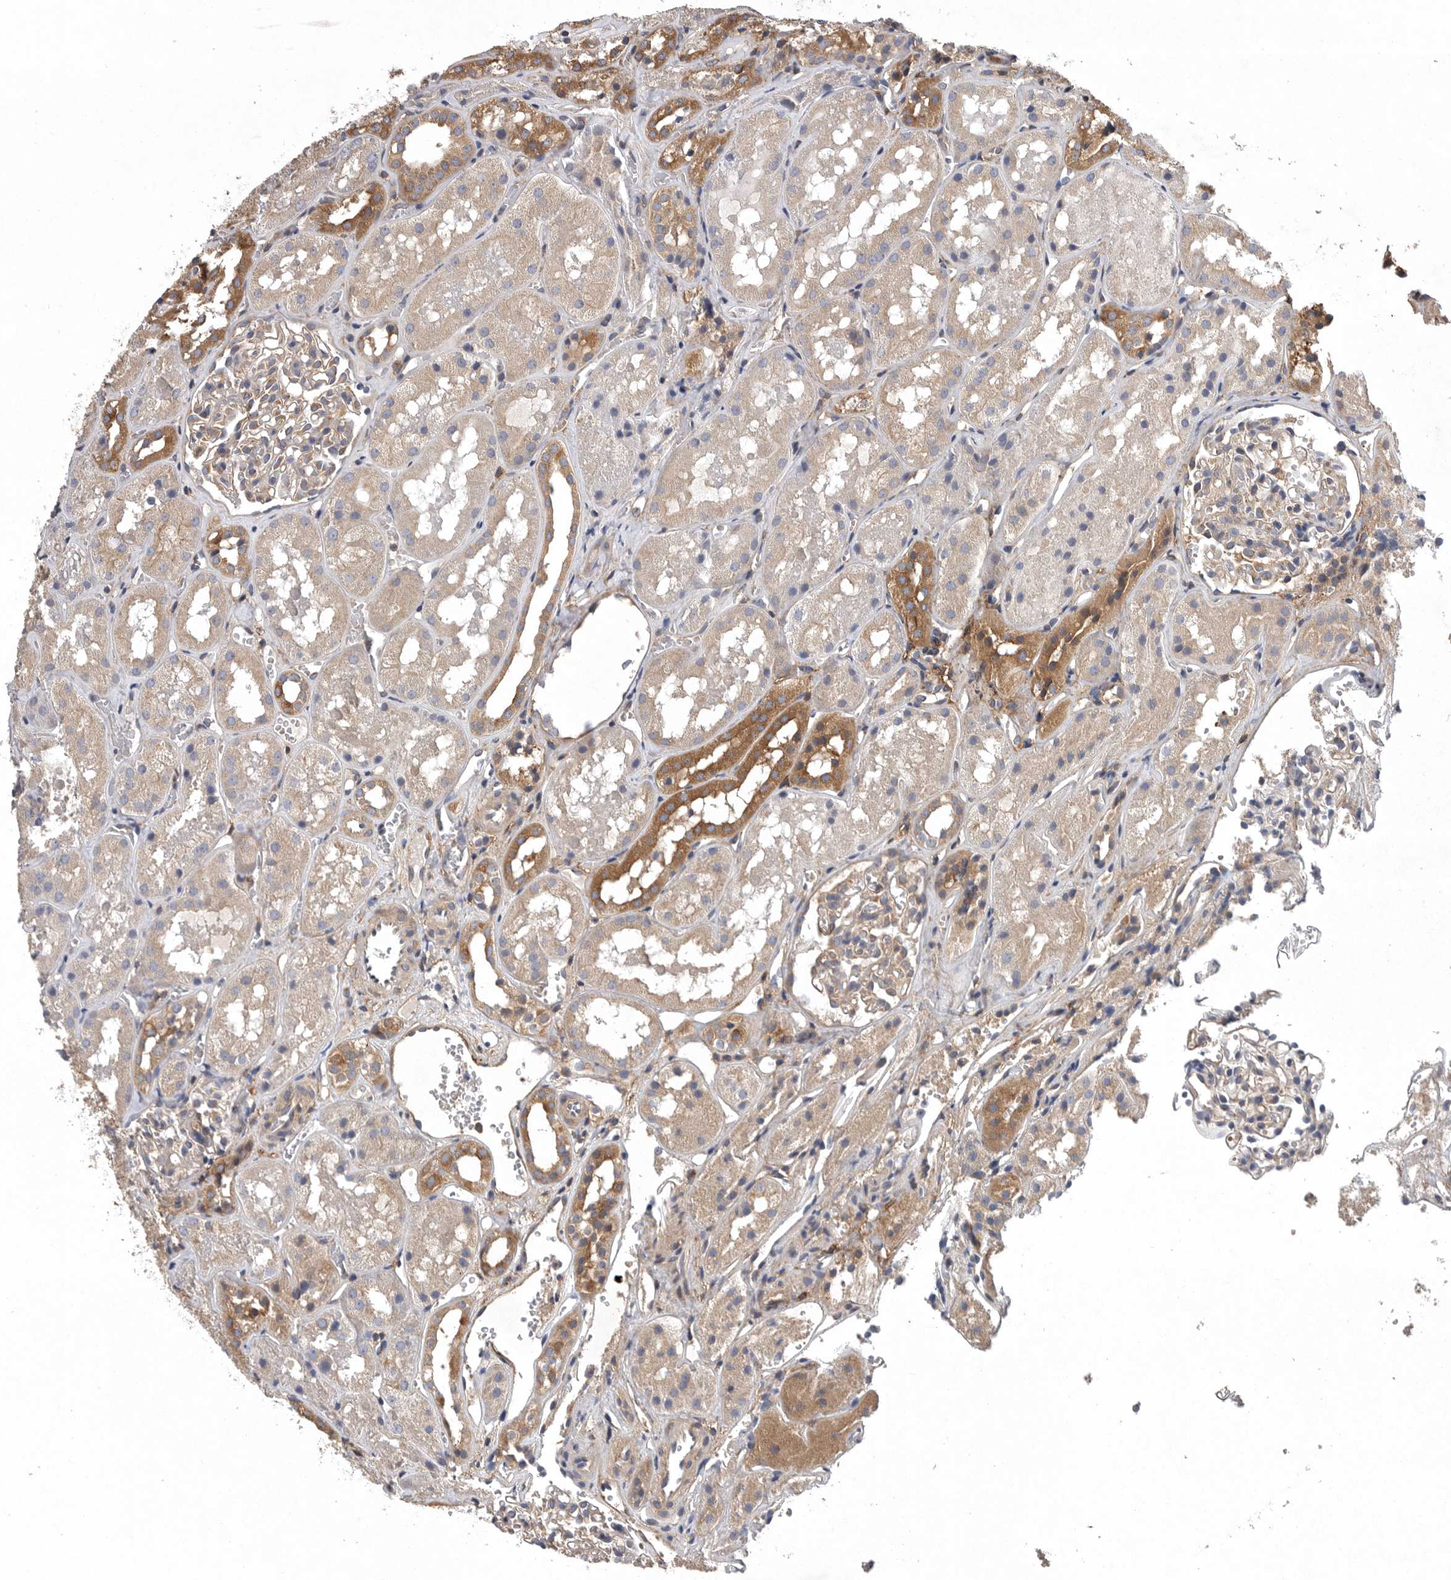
{"staining": {"intensity": "moderate", "quantity": "<25%", "location": "cytoplasmic/membranous"}, "tissue": "kidney", "cell_type": "Cells in glomeruli", "image_type": "normal", "snomed": [{"axis": "morphology", "description": "Normal tissue, NOS"}, {"axis": "topography", "description": "Kidney"}], "caption": "High-power microscopy captured an immunohistochemistry histopathology image of unremarkable kidney, revealing moderate cytoplasmic/membranous positivity in about <25% of cells in glomeruli. Immunohistochemistry (ihc) stains the protein of interest in brown and the nuclei are stained blue.", "gene": "OXR1", "patient": {"sex": "male", "age": 16}}